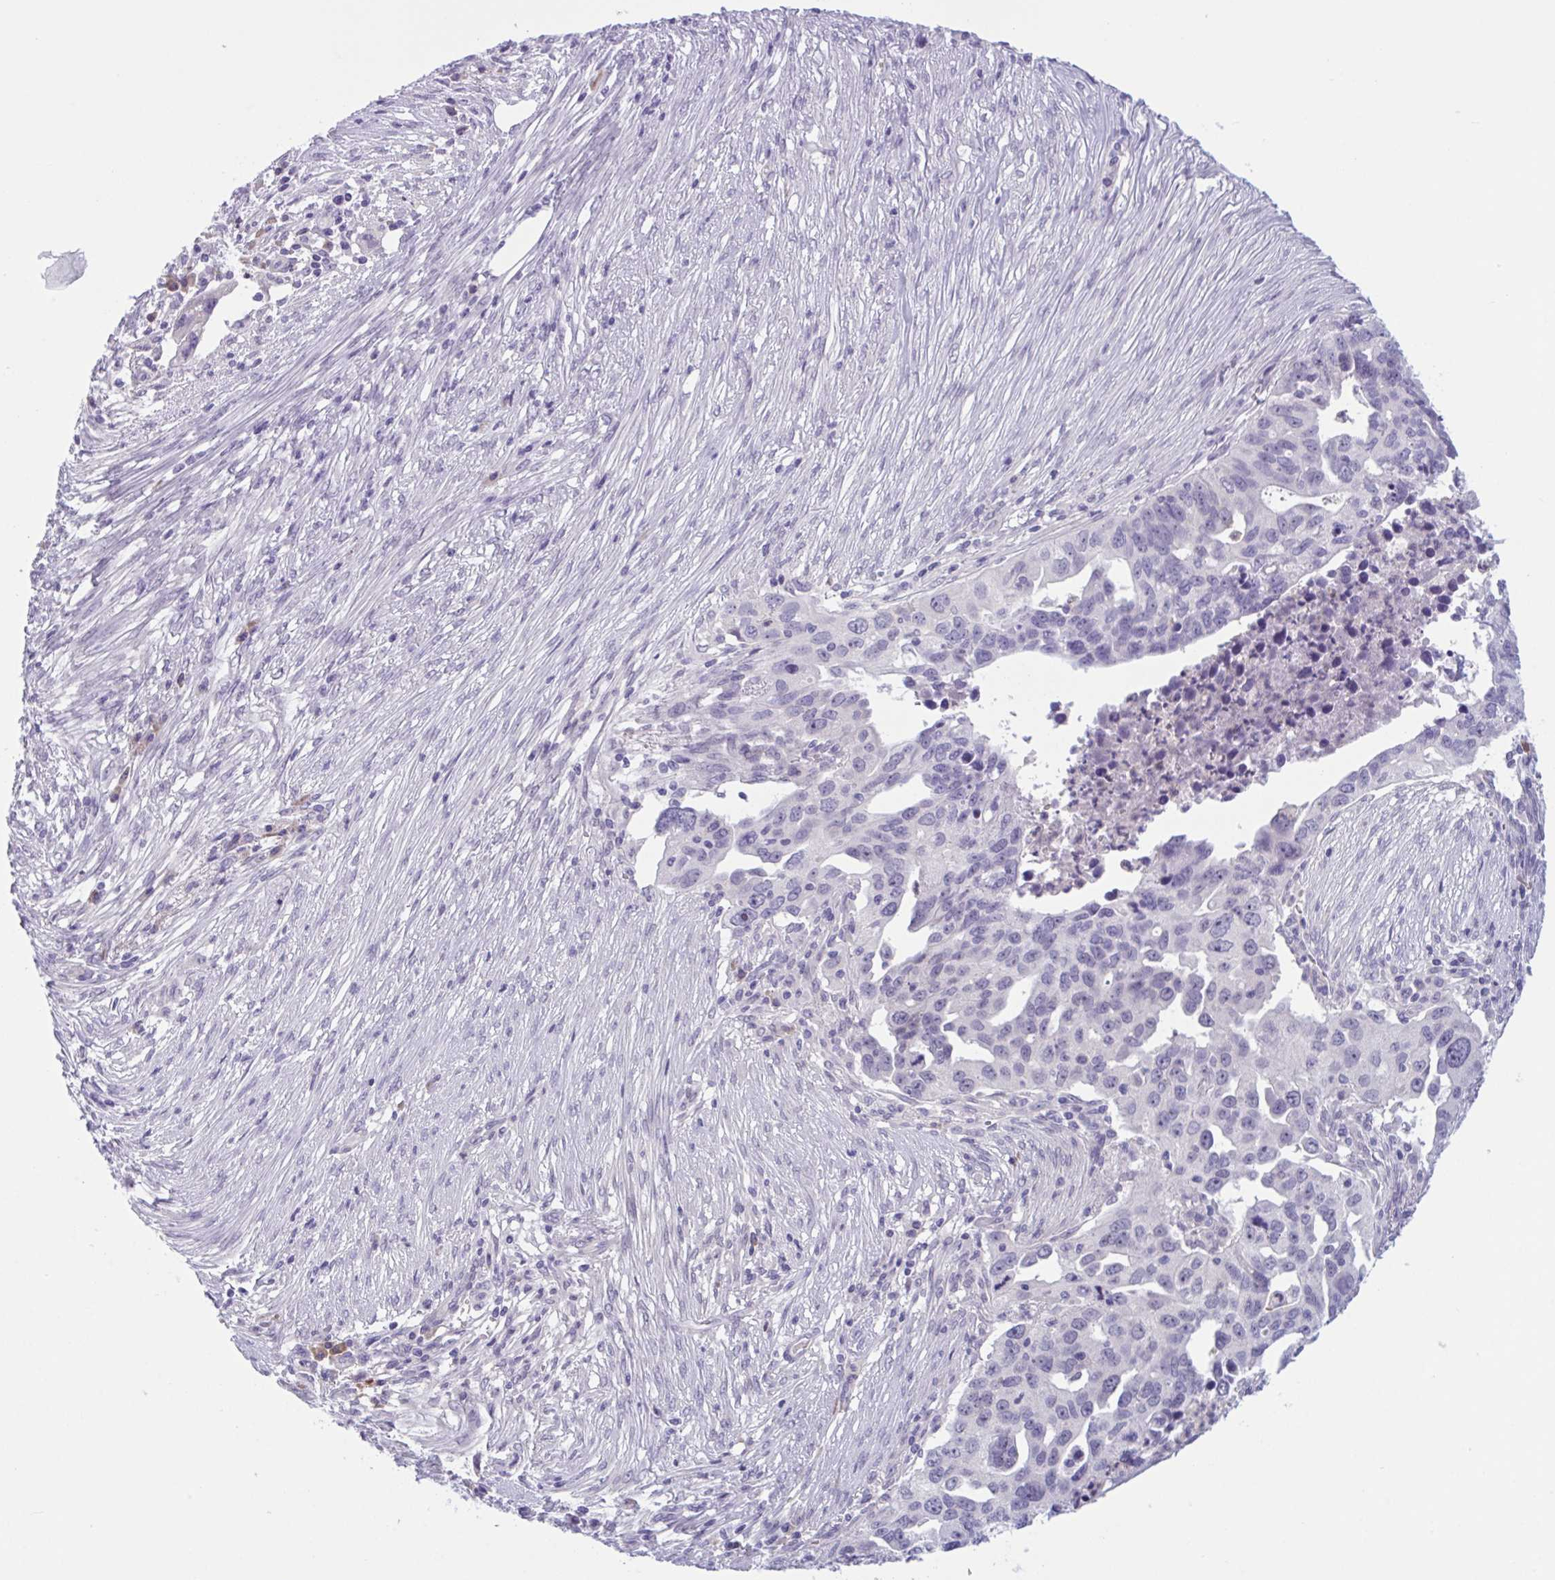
{"staining": {"intensity": "negative", "quantity": "none", "location": "none"}, "tissue": "ovarian cancer", "cell_type": "Tumor cells", "image_type": "cancer", "snomed": [{"axis": "morphology", "description": "Carcinoma, endometroid"}, {"axis": "morphology", "description": "Cystadenocarcinoma, serous, NOS"}, {"axis": "topography", "description": "Ovary"}], "caption": "Immunohistochemistry histopathology image of neoplastic tissue: serous cystadenocarcinoma (ovarian) stained with DAB (3,3'-diaminobenzidine) reveals no significant protein expression in tumor cells.", "gene": "WNT9B", "patient": {"sex": "female", "age": 45}}